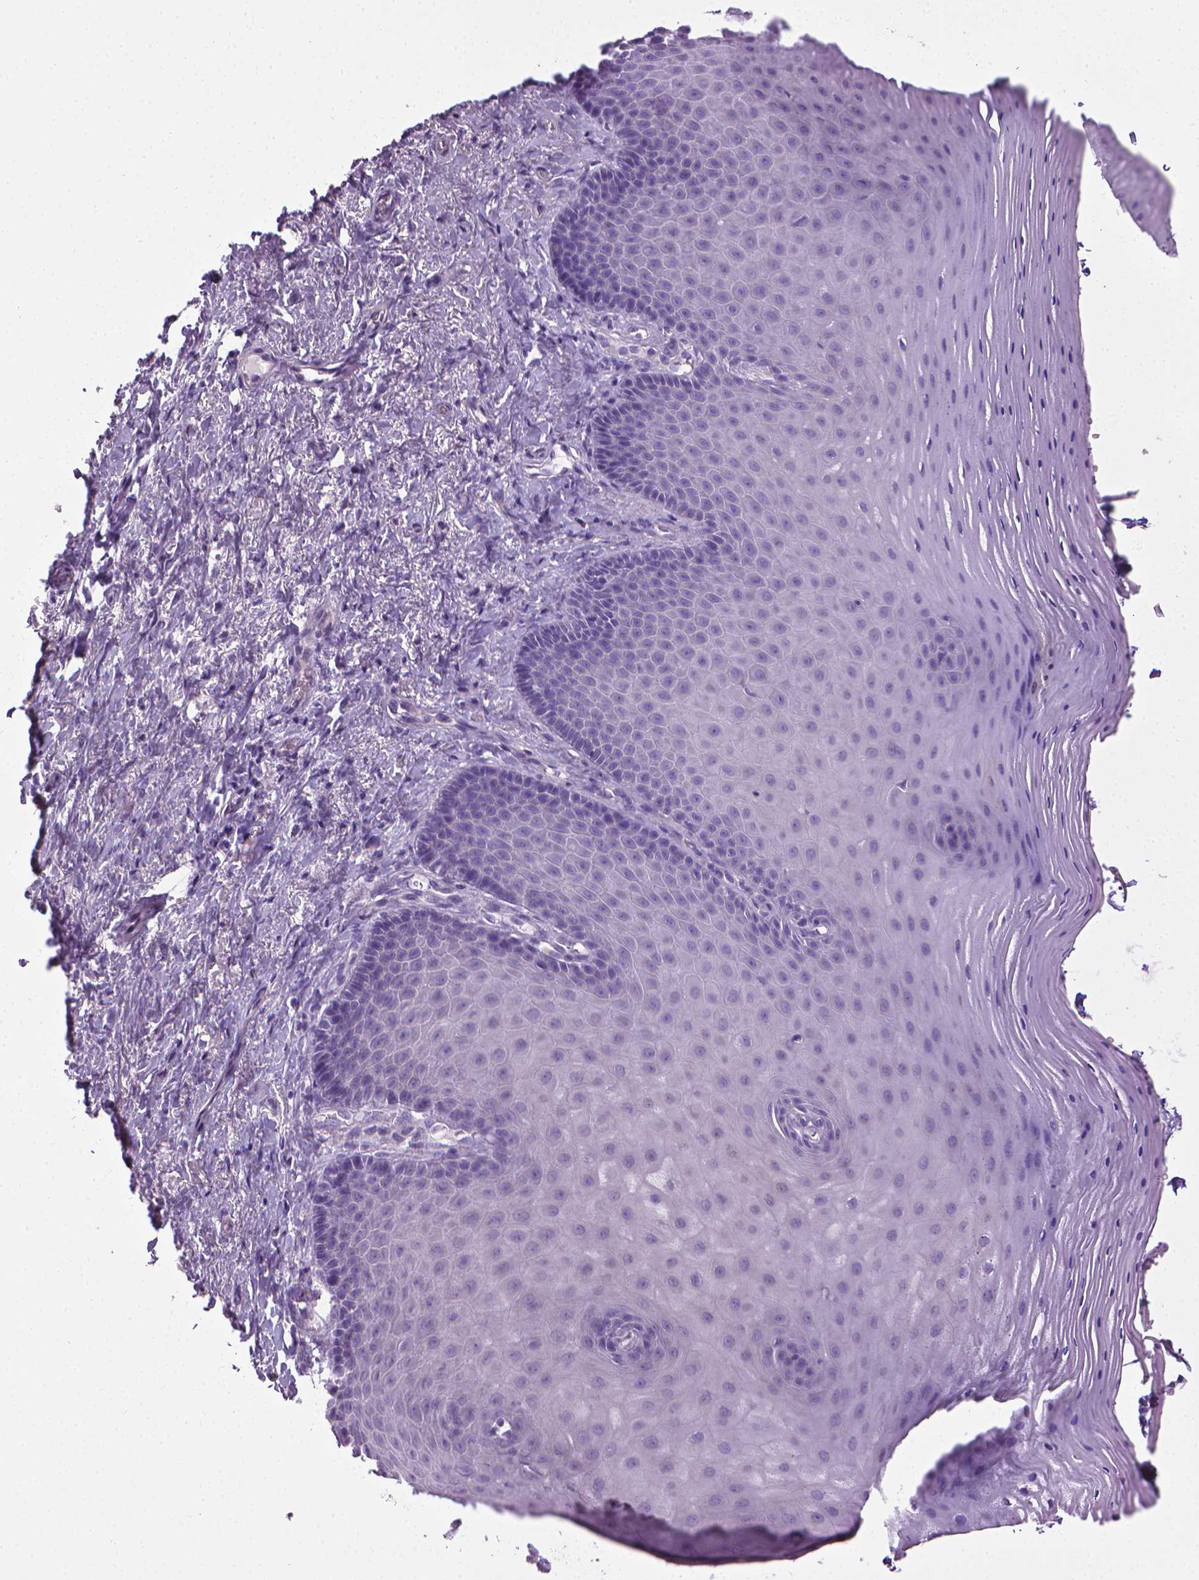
{"staining": {"intensity": "negative", "quantity": "none", "location": "none"}, "tissue": "vagina", "cell_type": "Squamous epithelial cells", "image_type": "normal", "snomed": [{"axis": "morphology", "description": "Normal tissue, NOS"}, {"axis": "topography", "description": "Vagina"}], "caption": "Immunohistochemistry (IHC) histopathology image of unremarkable human vagina stained for a protein (brown), which displays no expression in squamous epithelial cells.", "gene": "DNAI7", "patient": {"sex": "female", "age": 83}}